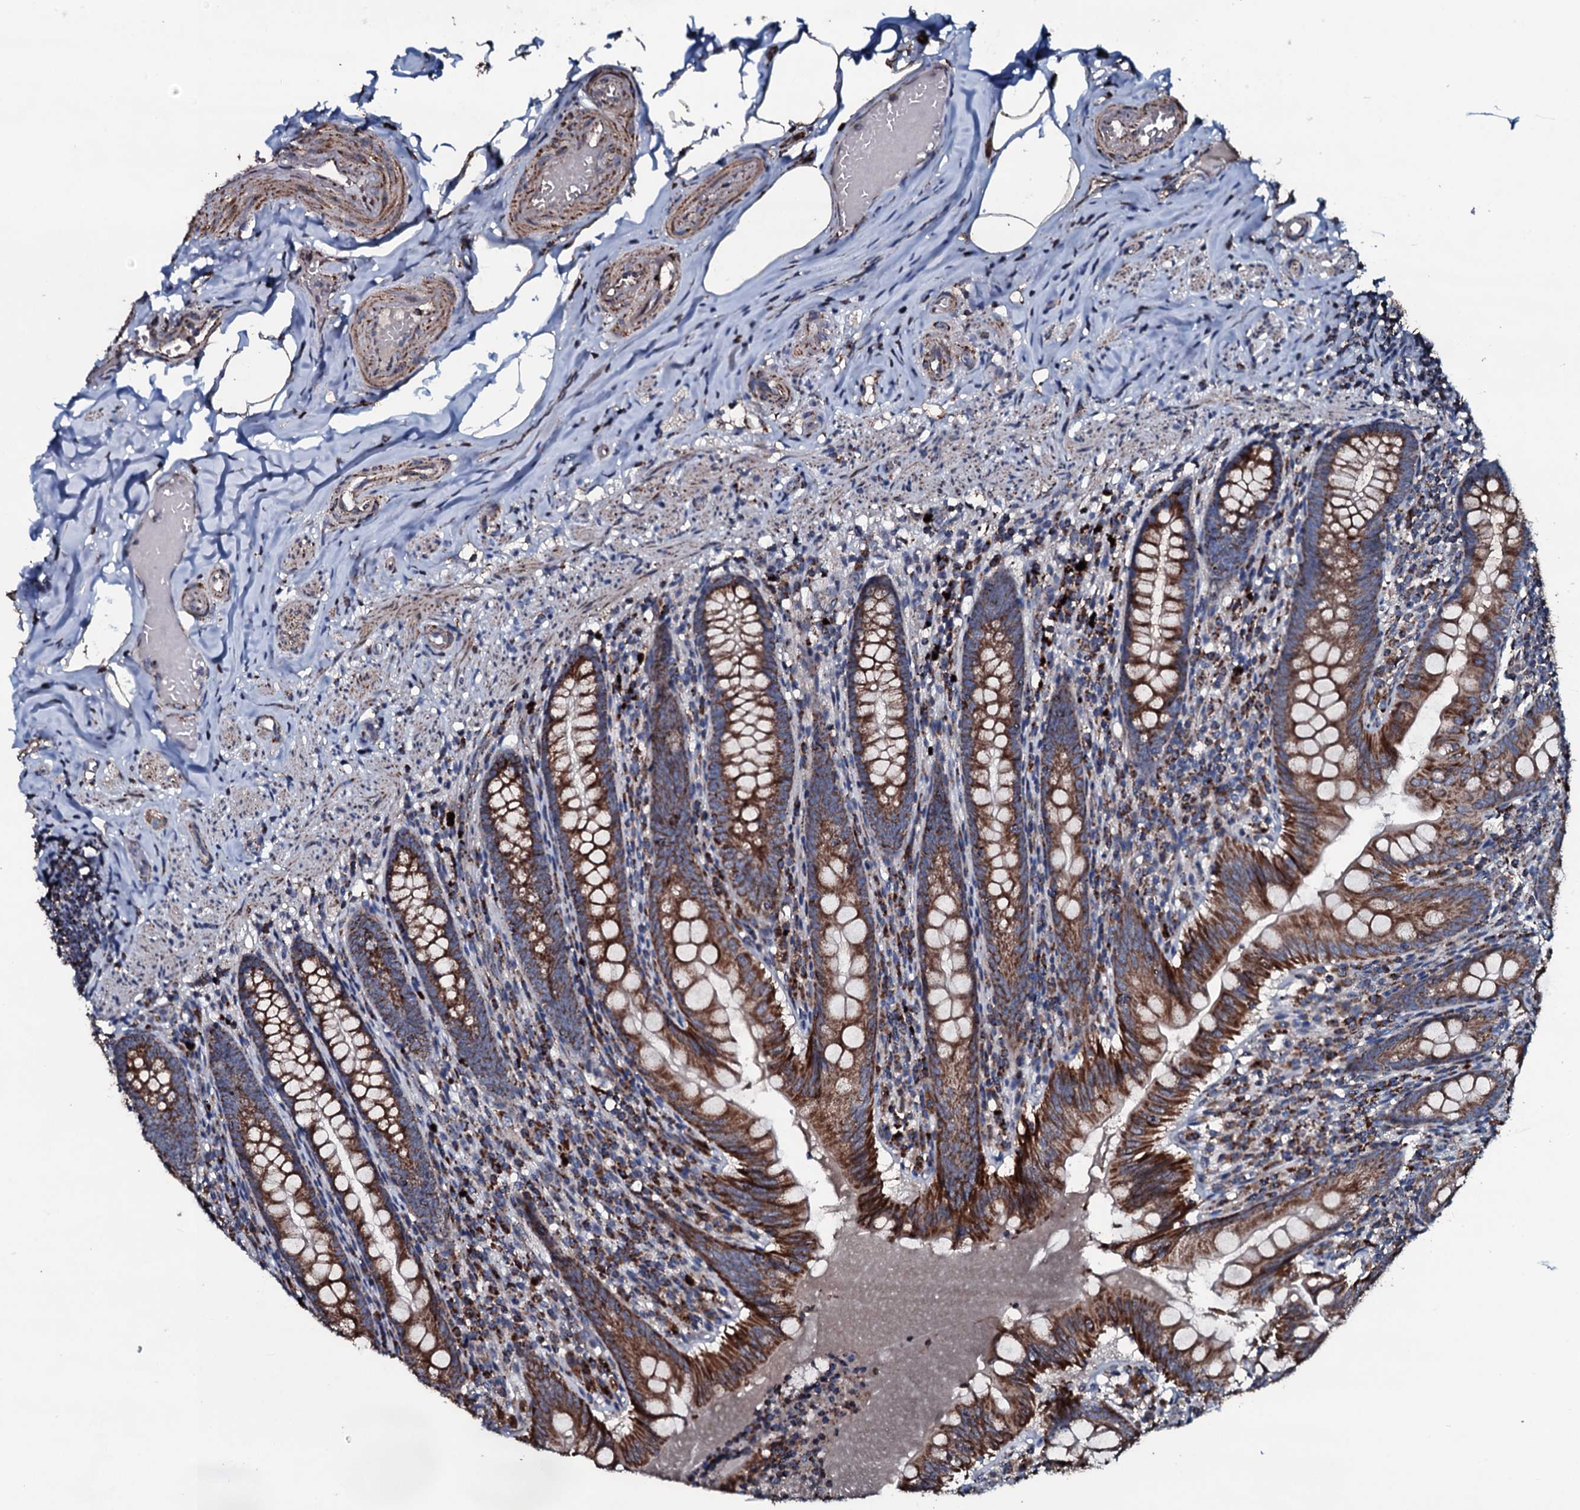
{"staining": {"intensity": "strong", "quantity": ">75%", "location": "cytoplasmic/membranous"}, "tissue": "appendix", "cell_type": "Glandular cells", "image_type": "normal", "snomed": [{"axis": "morphology", "description": "Normal tissue, NOS"}, {"axis": "topography", "description": "Appendix"}], "caption": "IHC (DAB (3,3'-diaminobenzidine)) staining of unremarkable human appendix demonstrates strong cytoplasmic/membranous protein positivity in approximately >75% of glandular cells. (brown staining indicates protein expression, while blue staining denotes nuclei).", "gene": "DYNC2I2", "patient": {"sex": "male", "age": 55}}